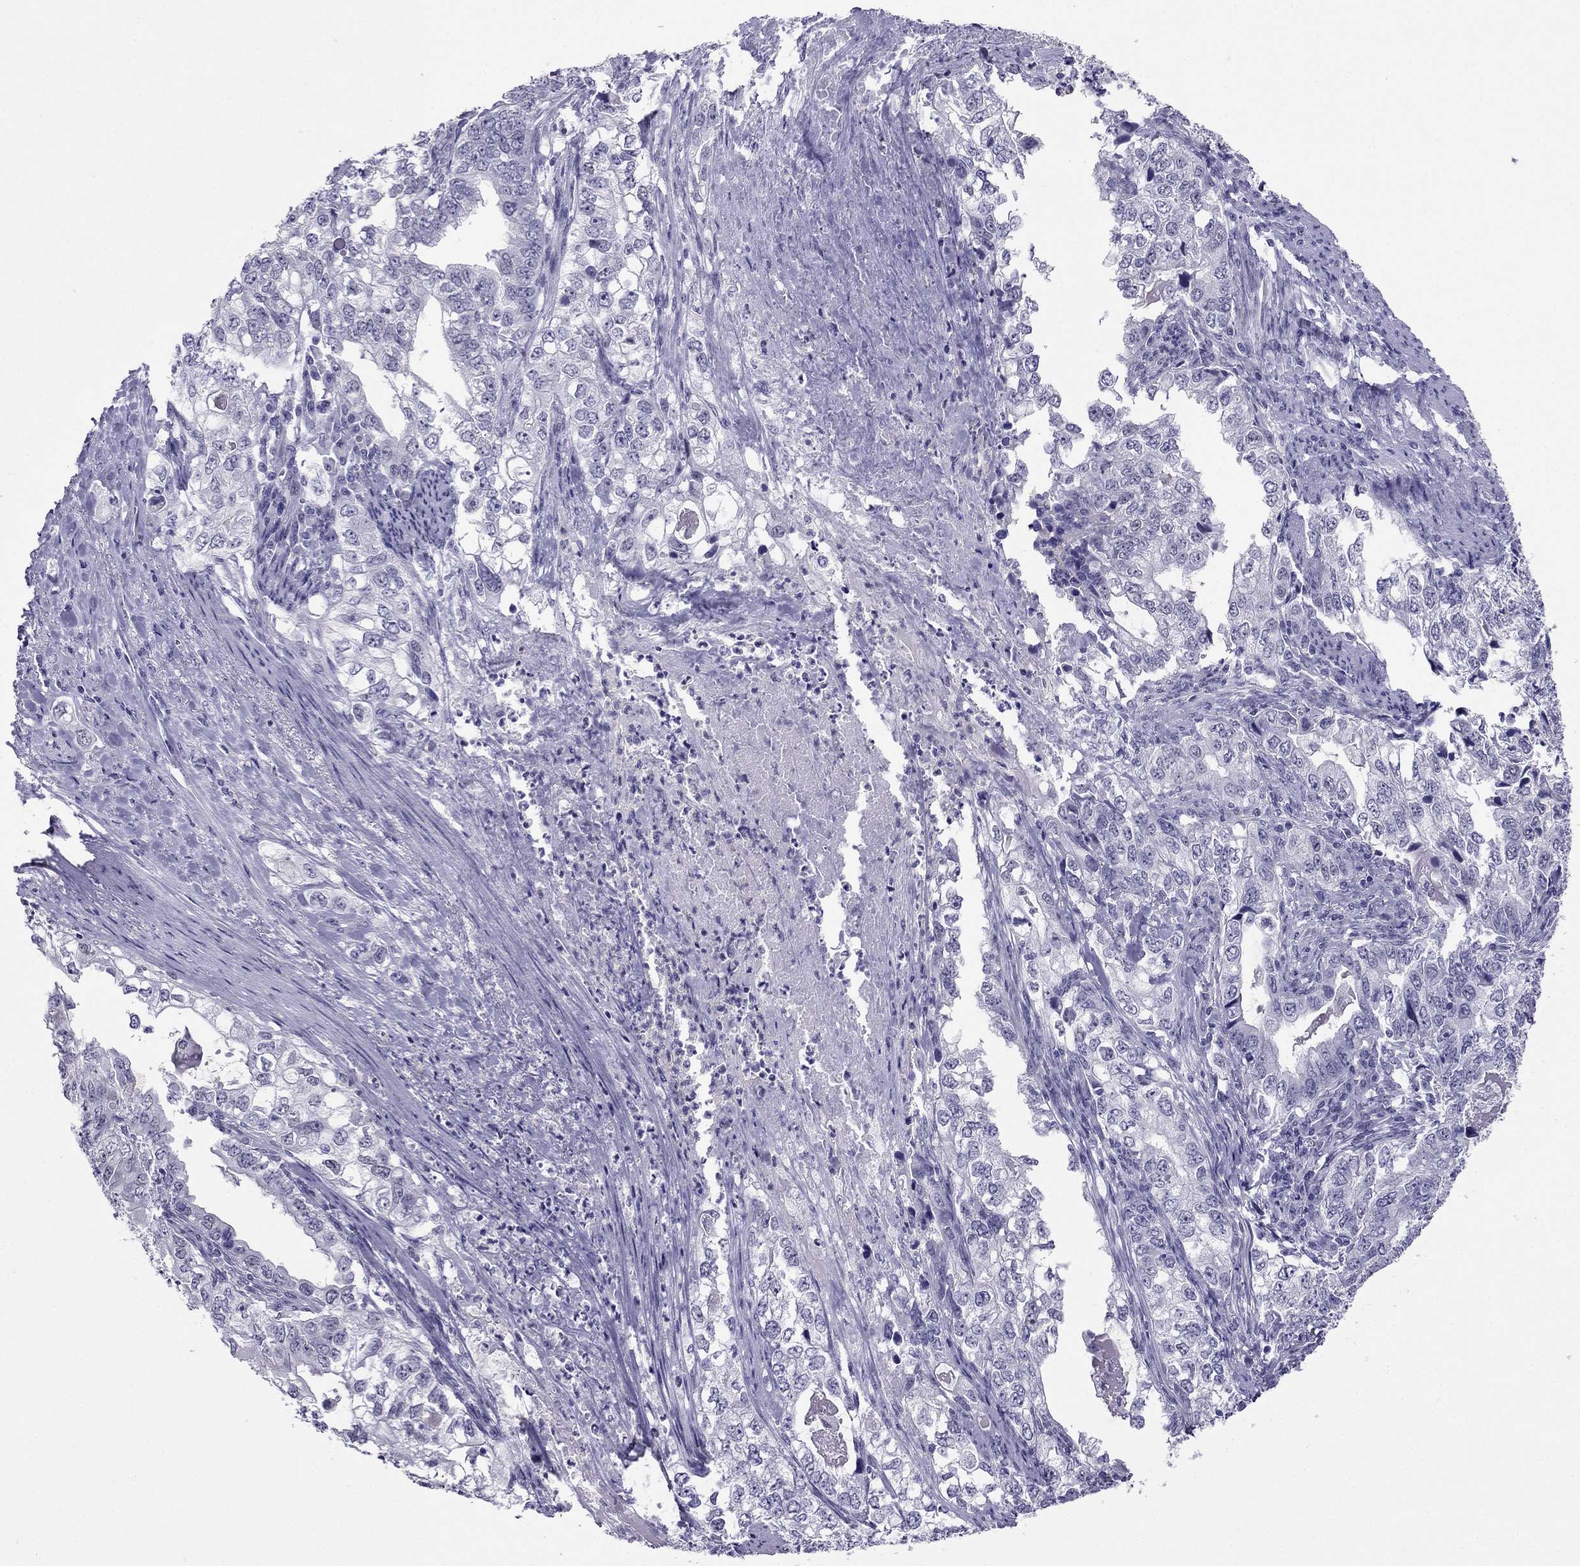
{"staining": {"intensity": "negative", "quantity": "none", "location": "none"}, "tissue": "stomach cancer", "cell_type": "Tumor cells", "image_type": "cancer", "snomed": [{"axis": "morphology", "description": "Adenocarcinoma, NOS"}, {"axis": "topography", "description": "Stomach, lower"}], "caption": "This is a micrograph of IHC staining of adenocarcinoma (stomach), which shows no staining in tumor cells.", "gene": "CROCC2", "patient": {"sex": "female", "age": 72}}